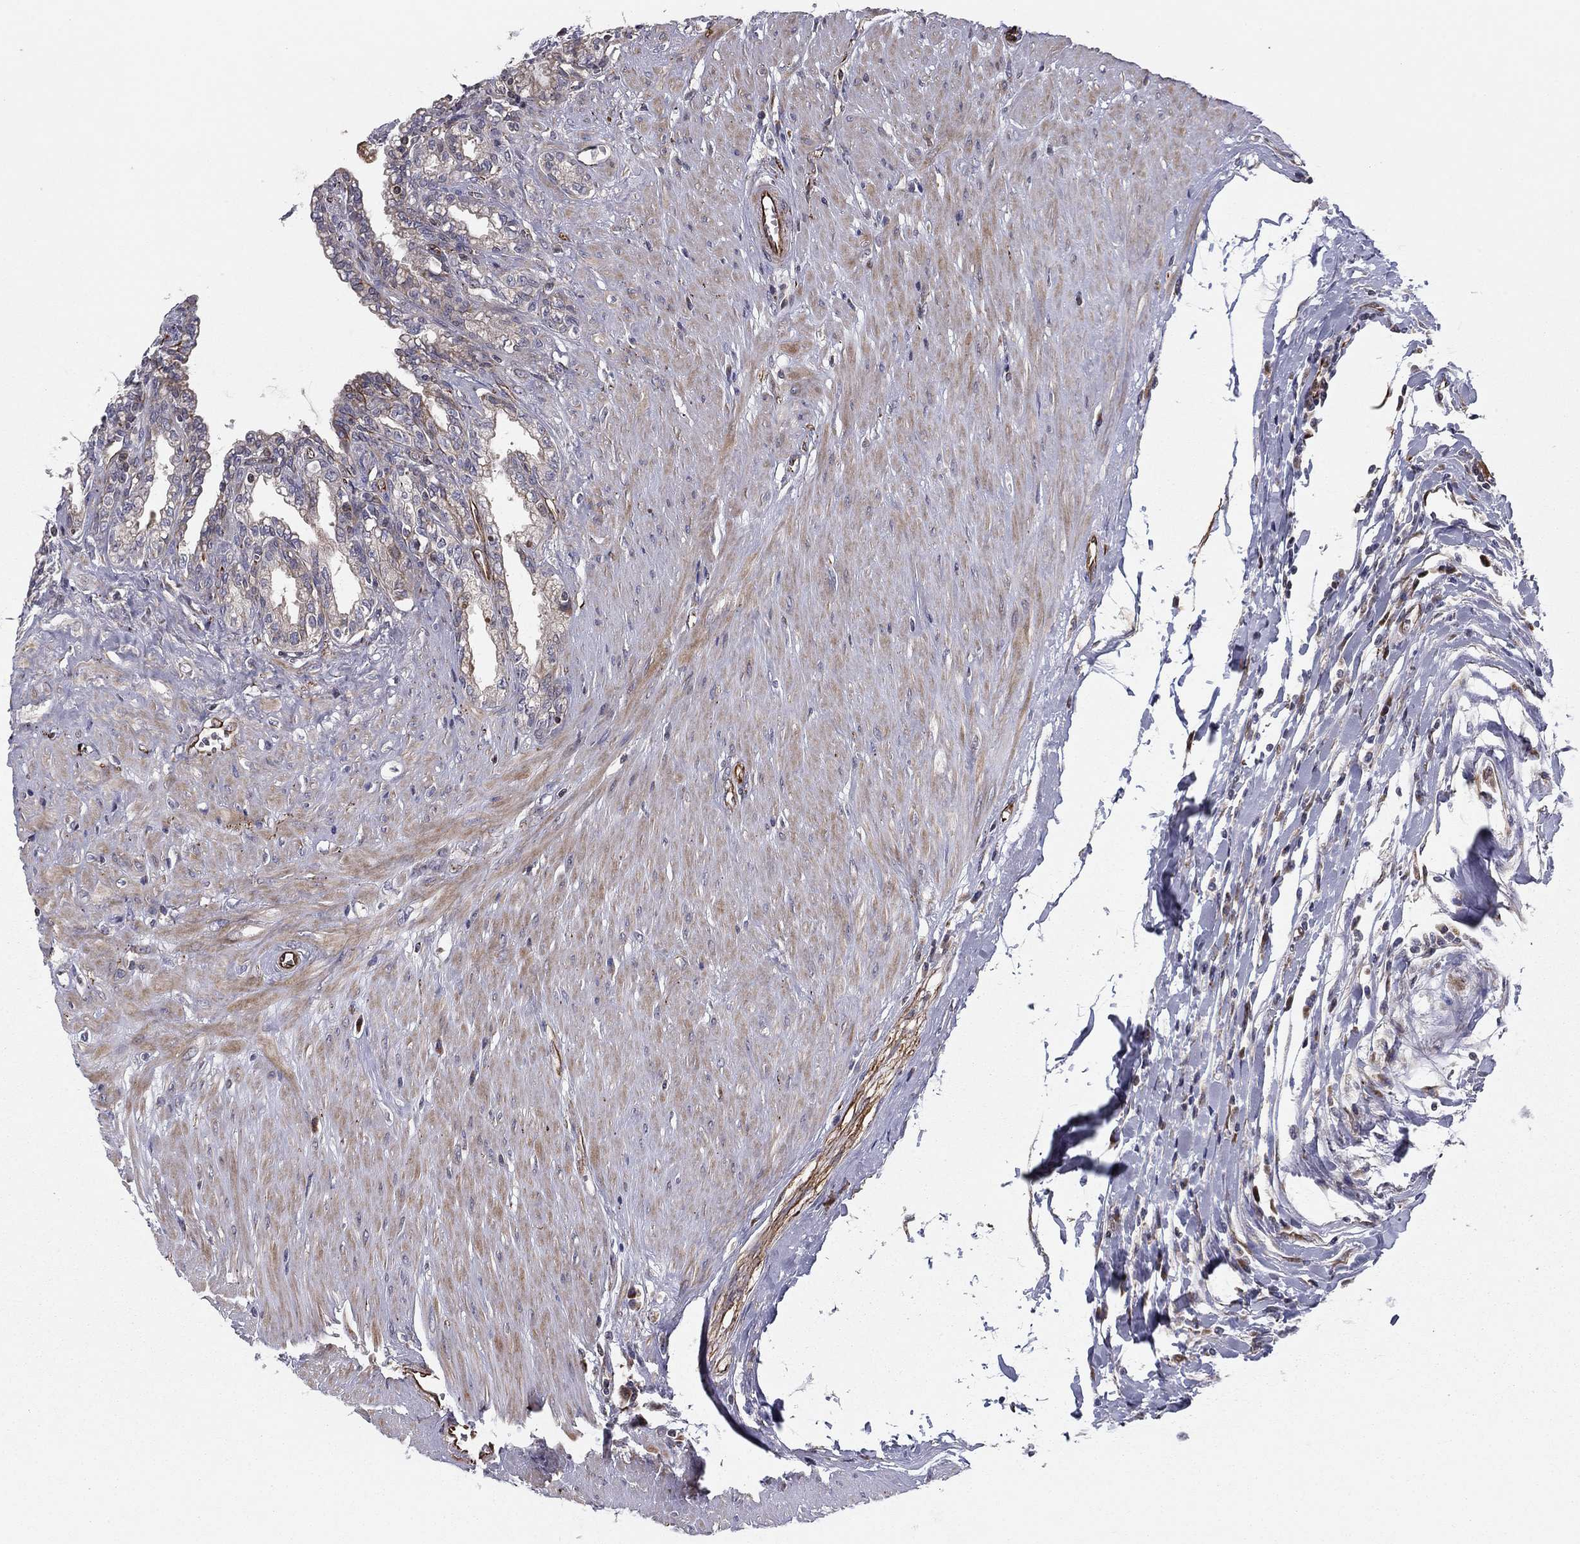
{"staining": {"intensity": "weak", "quantity": "<25%", "location": "cytoplasmic/membranous"}, "tissue": "seminal vesicle", "cell_type": "Glandular cells", "image_type": "normal", "snomed": [{"axis": "morphology", "description": "Normal tissue, NOS"}, {"axis": "morphology", "description": "Urothelial carcinoma, NOS"}, {"axis": "topography", "description": "Urinary bladder"}, {"axis": "topography", "description": "Seminal veicle"}], "caption": "Immunohistochemical staining of benign seminal vesicle displays no significant expression in glandular cells. Brightfield microscopy of immunohistochemistry (IHC) stained with DAB (3,3'-diaminobenzidine) (brown) and hematoxylin (blue), captured at high magnification.", "gene": "CLSTN1", "patient": {"sex": "male", "age": 76}}